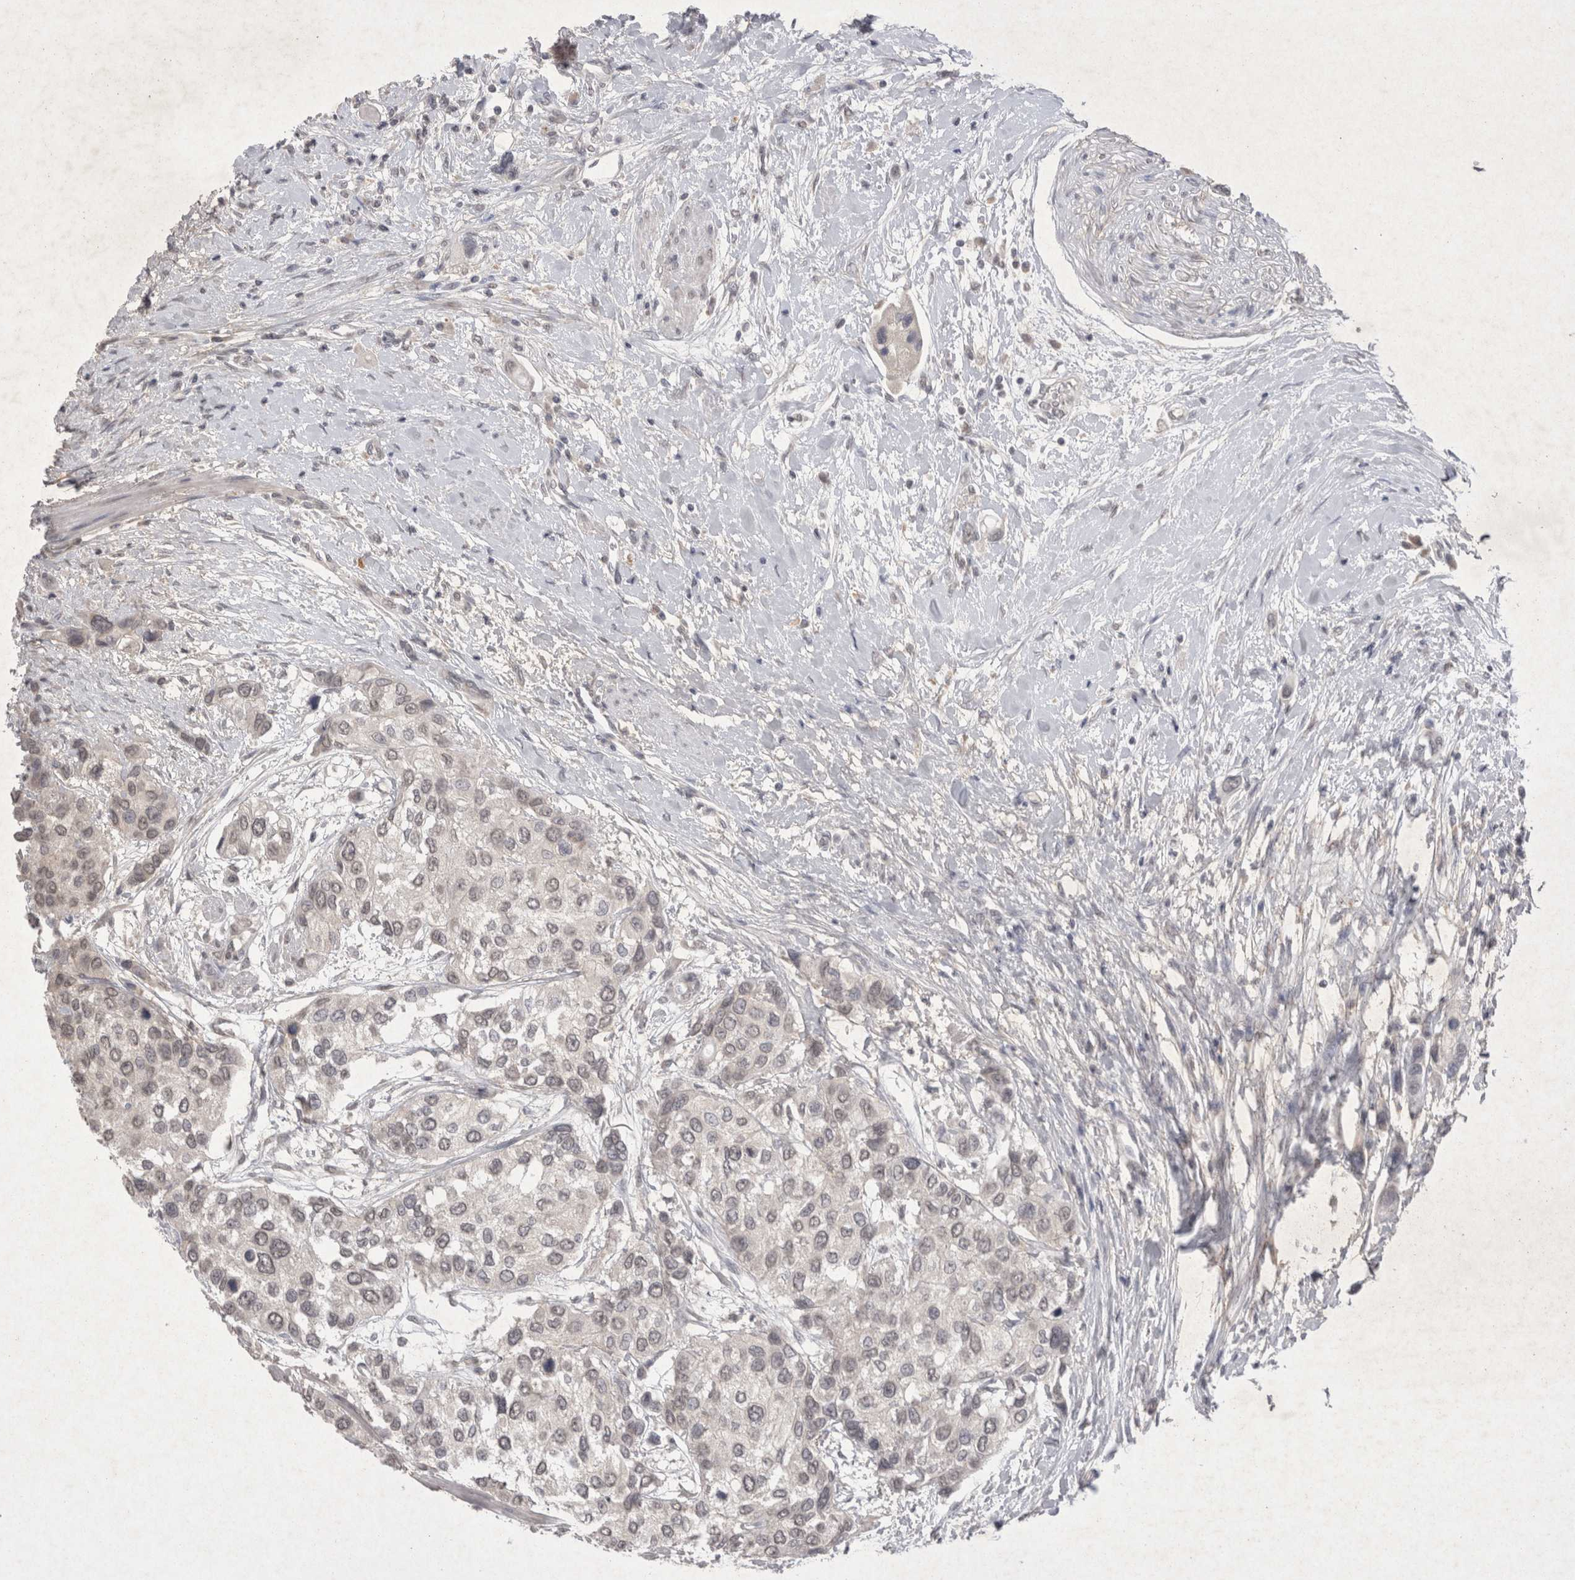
{"staining": {"intensity": "negative", "quantity": "none", "location": "none"}, "tissue": "urothelial cancer", "cell_type": "Tumor cells", "image_type": "cancer", "snomed": [{"axis": "morphology", "description": "Urothelial carcinoma, High grade"}, {"axis": "topography", "description": "Urinary bladder"}], "caption": "Tumor cells show no significant expression in urothelial carcinoma (high-grade). Brightfield microscopy of immunohistochemistry stained with DAB (brown) and hematoxylin (blue), captured at high magnification.", "gene": "LYVE1", "patient": {"sex": "female", "age": 56}}